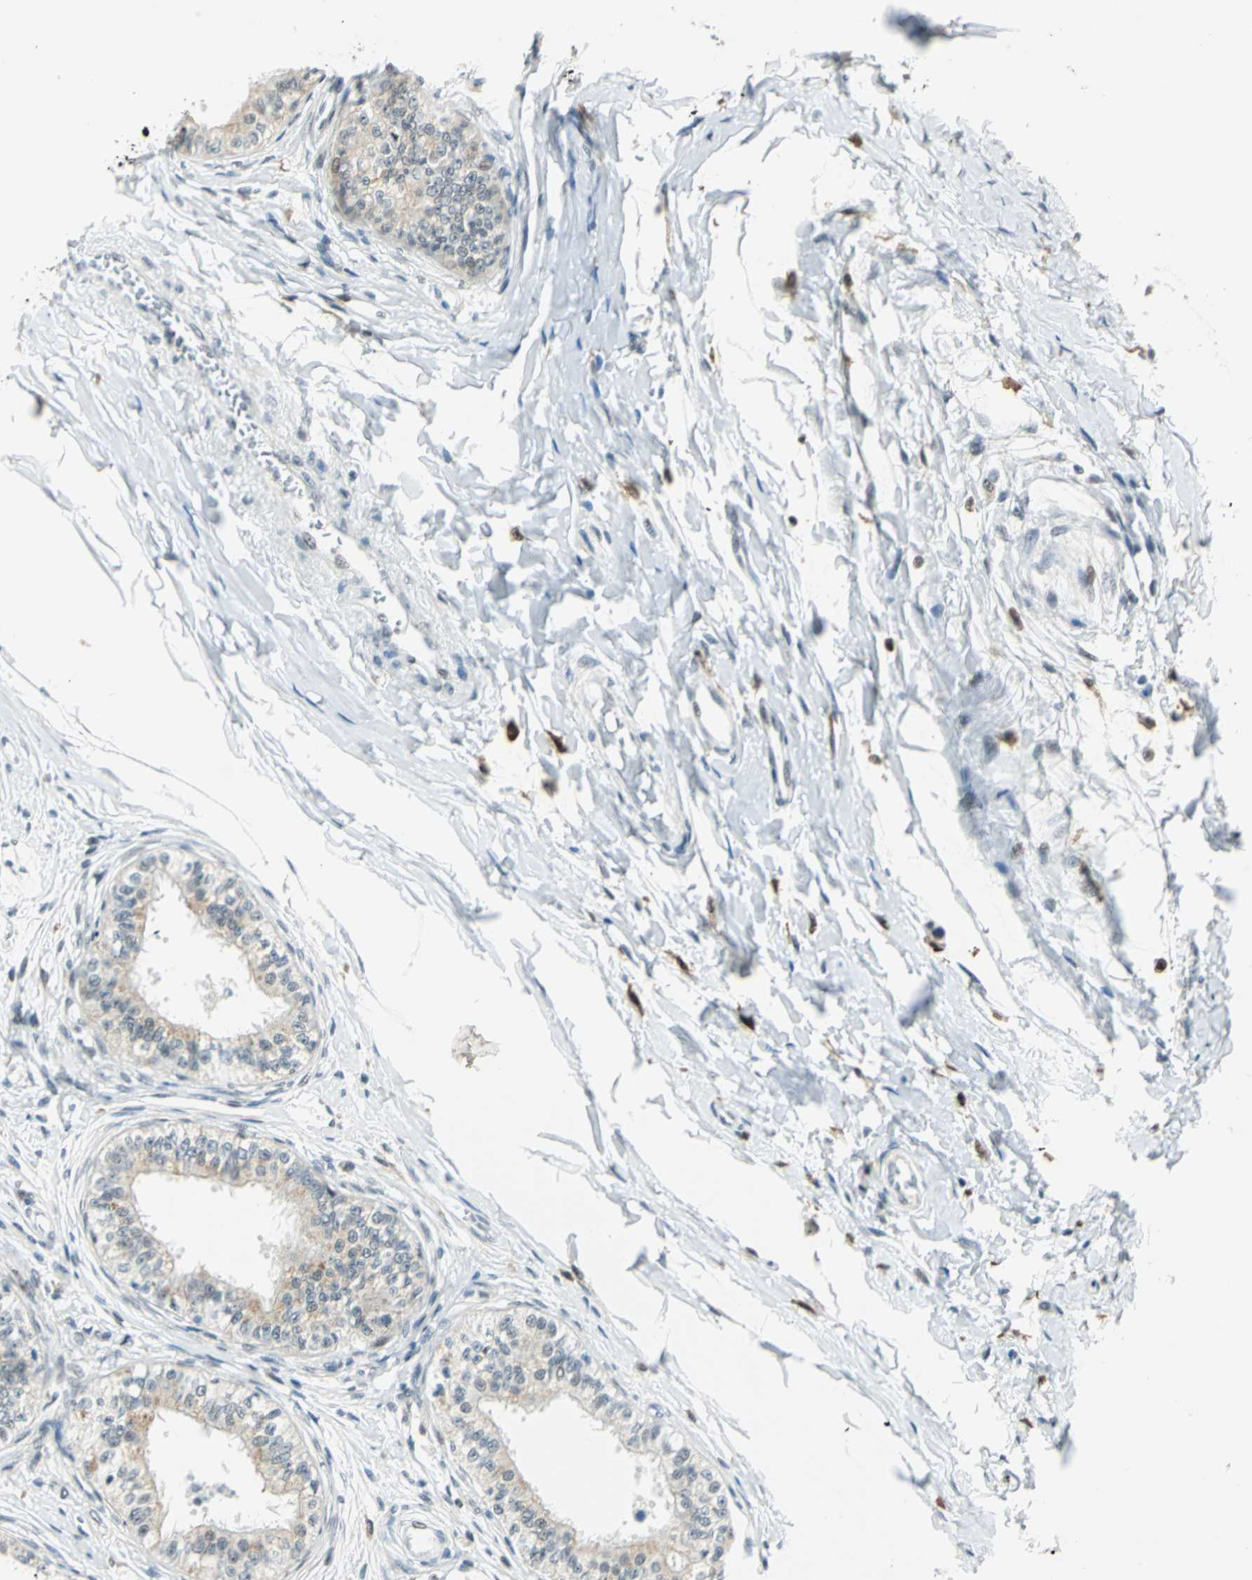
{"staining": {"intensity": "moderate", "quantity": ">75%", "location": "nuclear"}, "tissue": "epididymis", "cell_type": "Glandular cells", "image_type": "normal", "snomed": [{"axis": "morphology", "description": "Normal tissue, NOS"}, {"axis": "morphology", "description": "Adenocarcinoma, metastatic, NOS"}, {"axis": "topography", "description": "Testis"}, {"axis": "topography", "description": "Epididymis"}], "caption": "High-power microscopy captured an immunohistochemistry histopathology image of benign epididymis, revealing moderate nuclear expression in about >75% of glandular cells.", "gene": "MTMR10", "patient": {"sex": "male", "age": 26}}